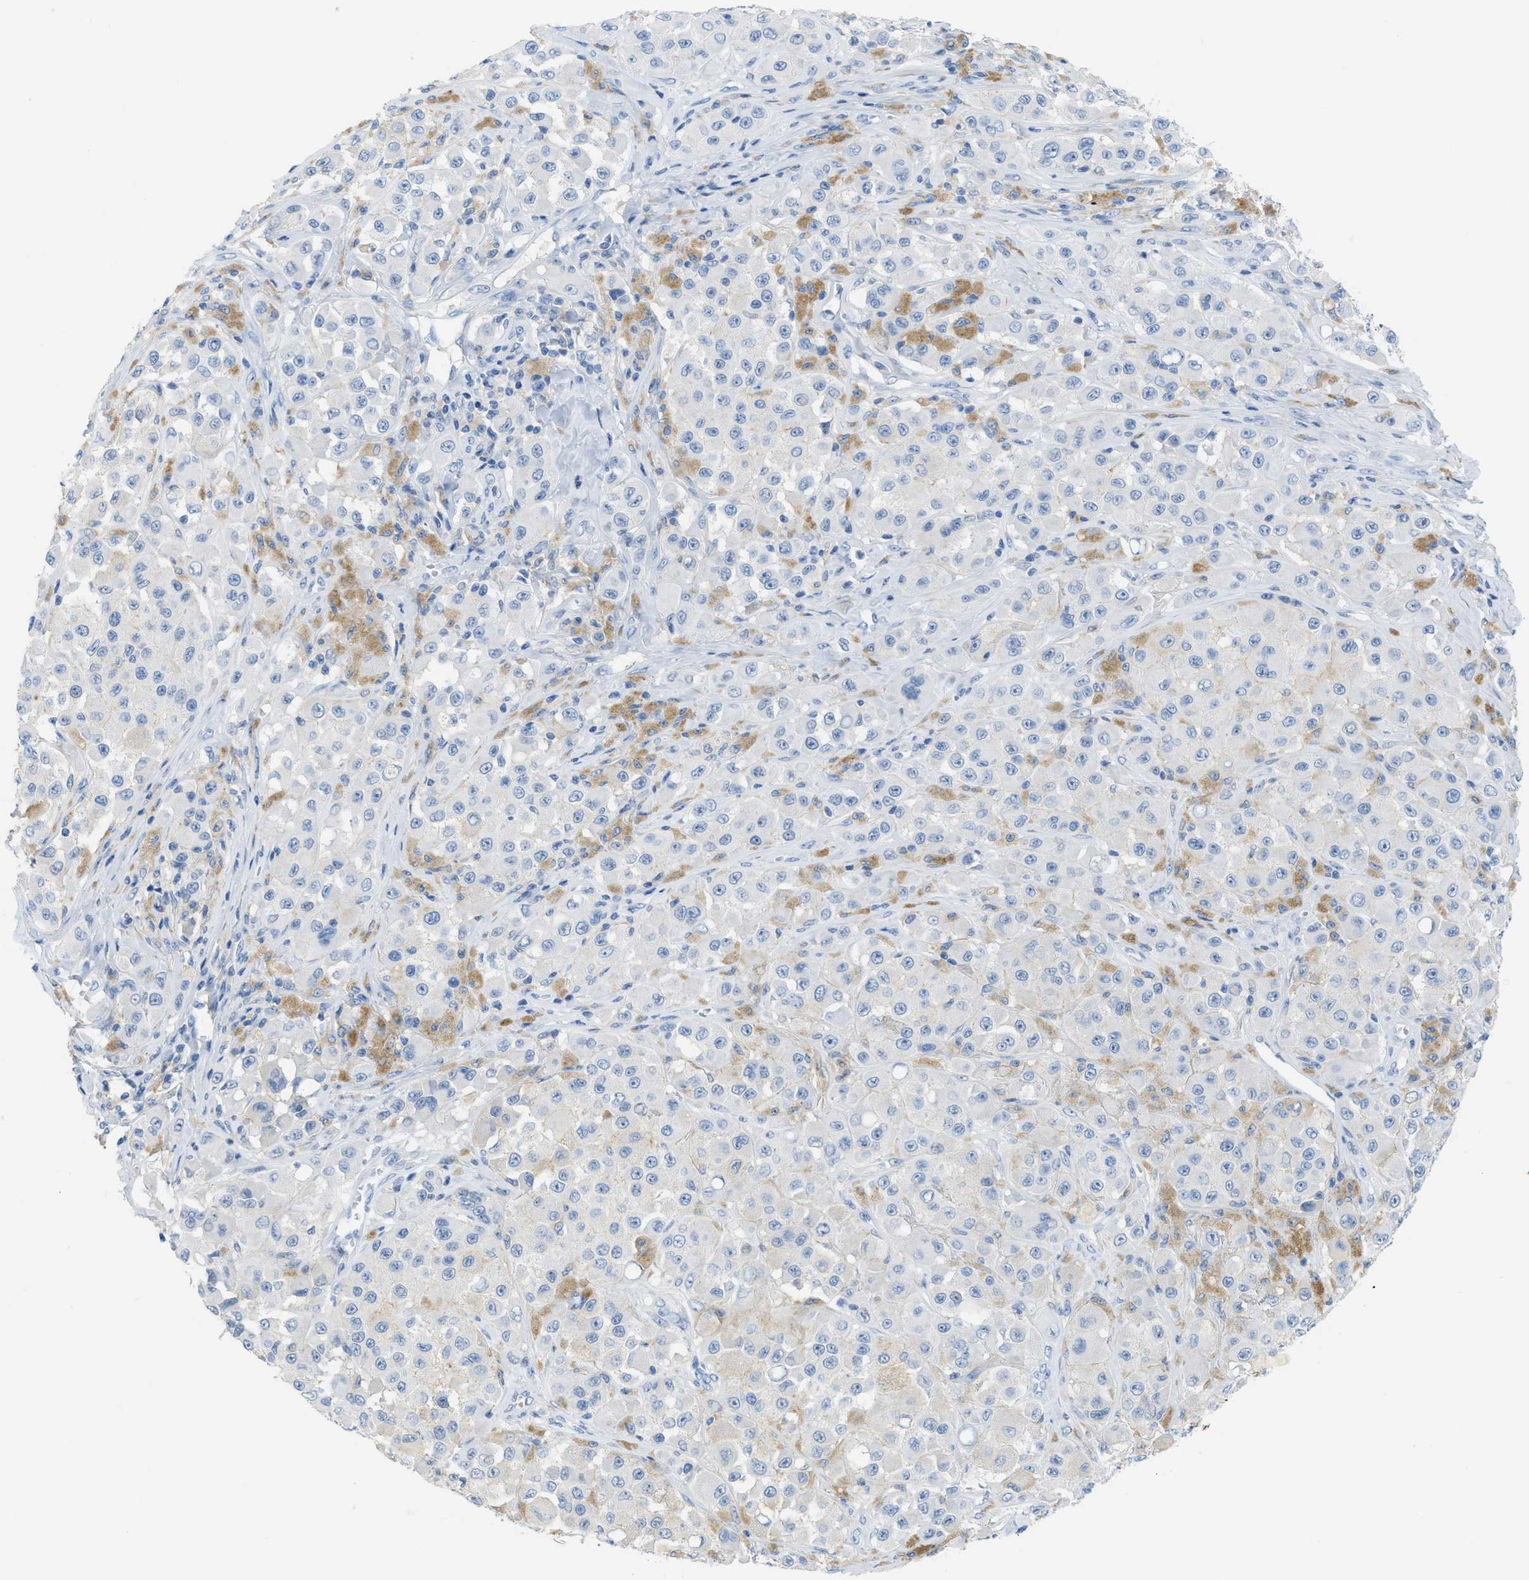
{"staining": {"intensity": "negative", "quantity": "none", "location": "none"}, "tissue": "melanoma", "cell_type": "Tumor cells", "image_type": "cancer", "snomed": [{"axis": "morphology", "description": "Malignant melanoma, NOS"}, {"axis": "topography", "description": "Skin"}], "caption": "Tumor cells show no significant protein staining in melanoma.", "gene": "CNNM4", "patient": {"sex": "male", "age": 84}}